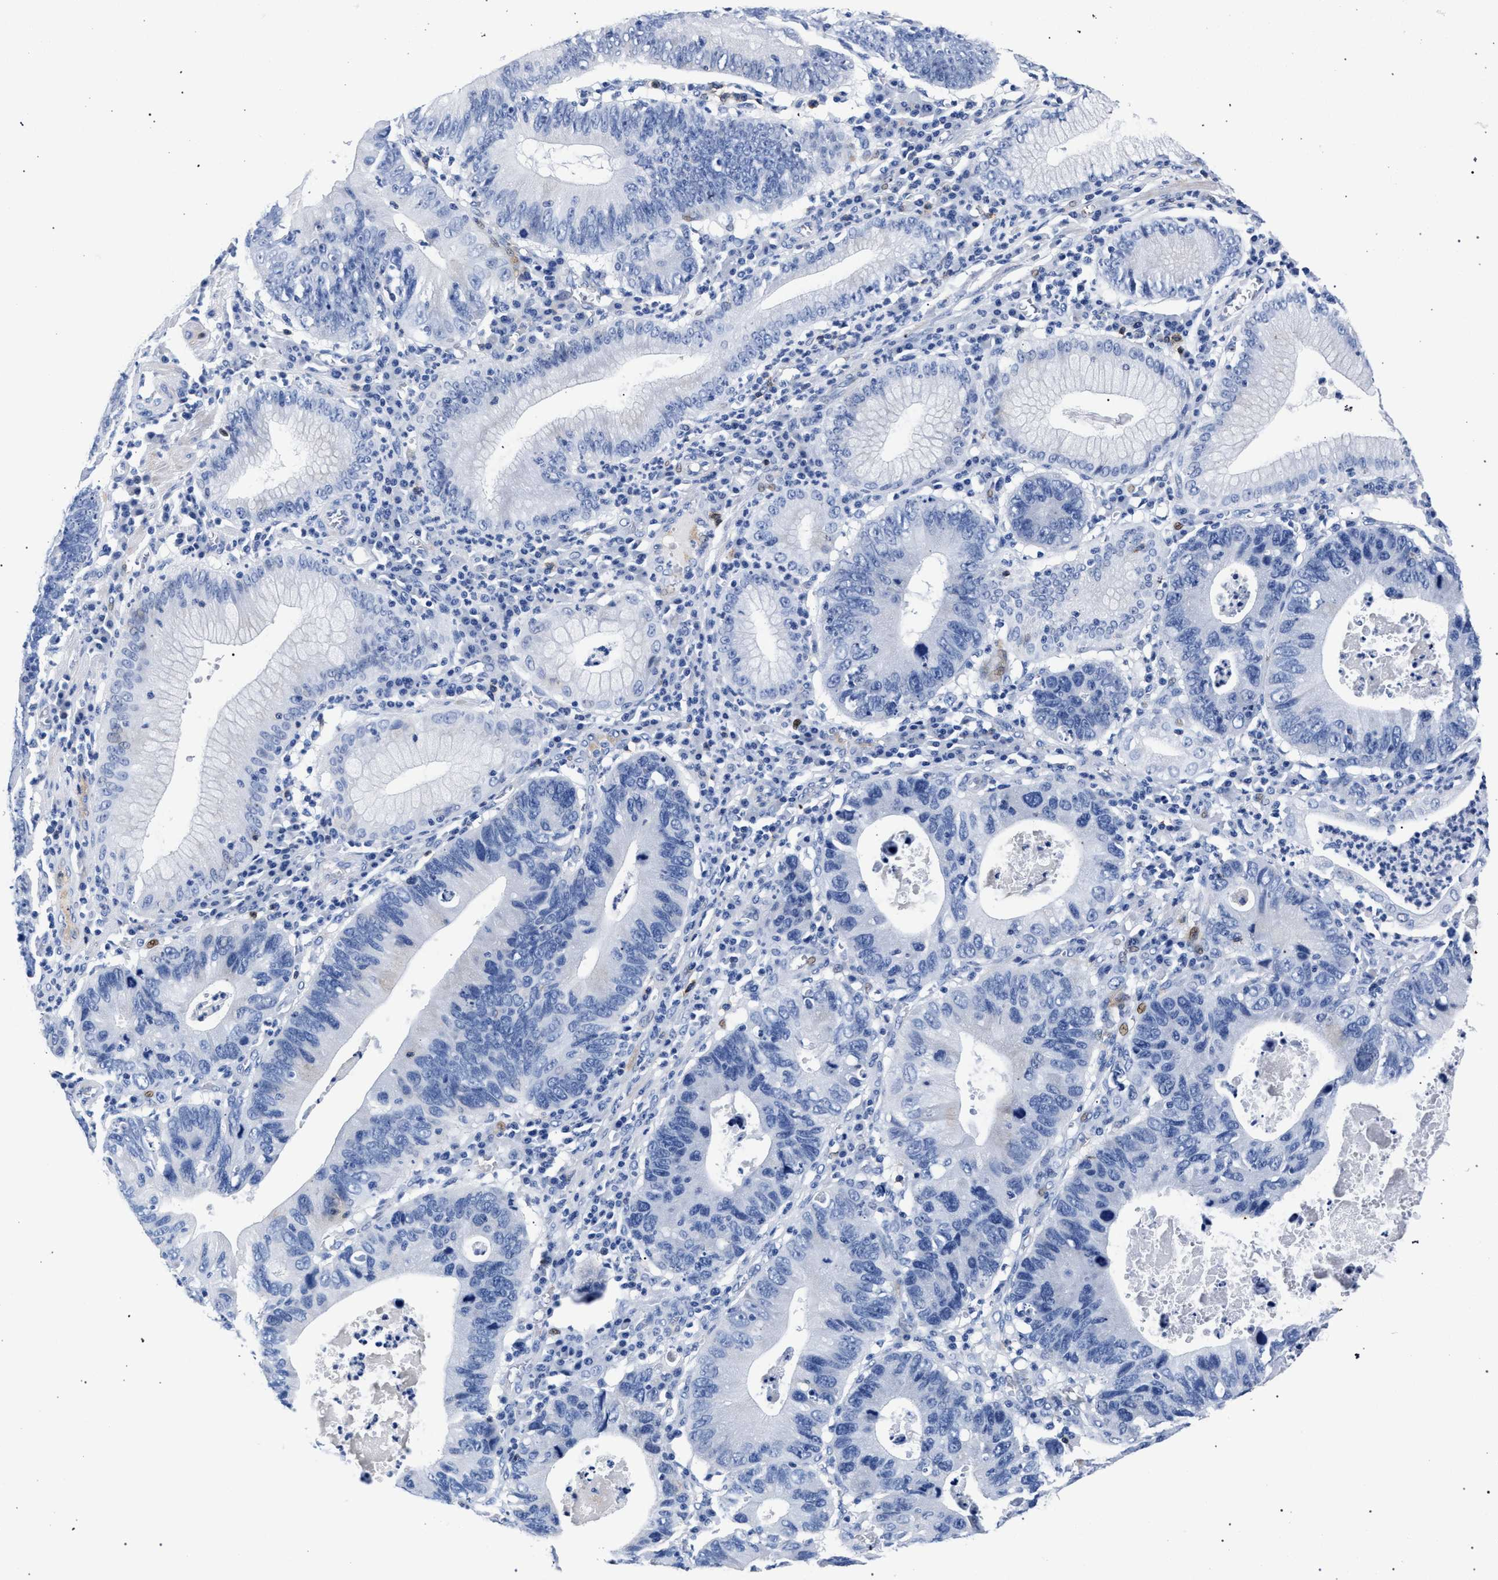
{"staining": {"intensity": "negative", "quantity": "none", "location": "none"}, "tissue": "stomach cancer", "cell_type": "Tumor cells", "image_type": "cancer", "snomed": [{"axis": "morphology", "description": "Adenocarcinoma, NOS"}, {"axis": "topography", "description": "Stomach"}], "caption": "DAB (3,3'-diaminobenzidine) immunohistochemical staining of stomach adenocarcinoma demonstrates no significant staining in tumor cells. (DAB (3,3'-diaminobenzidine) IHC visualized using brightfield microscopy, high magnification).", "gene": "KLRK1", "patient": {"sex": "male", "age": 59}}